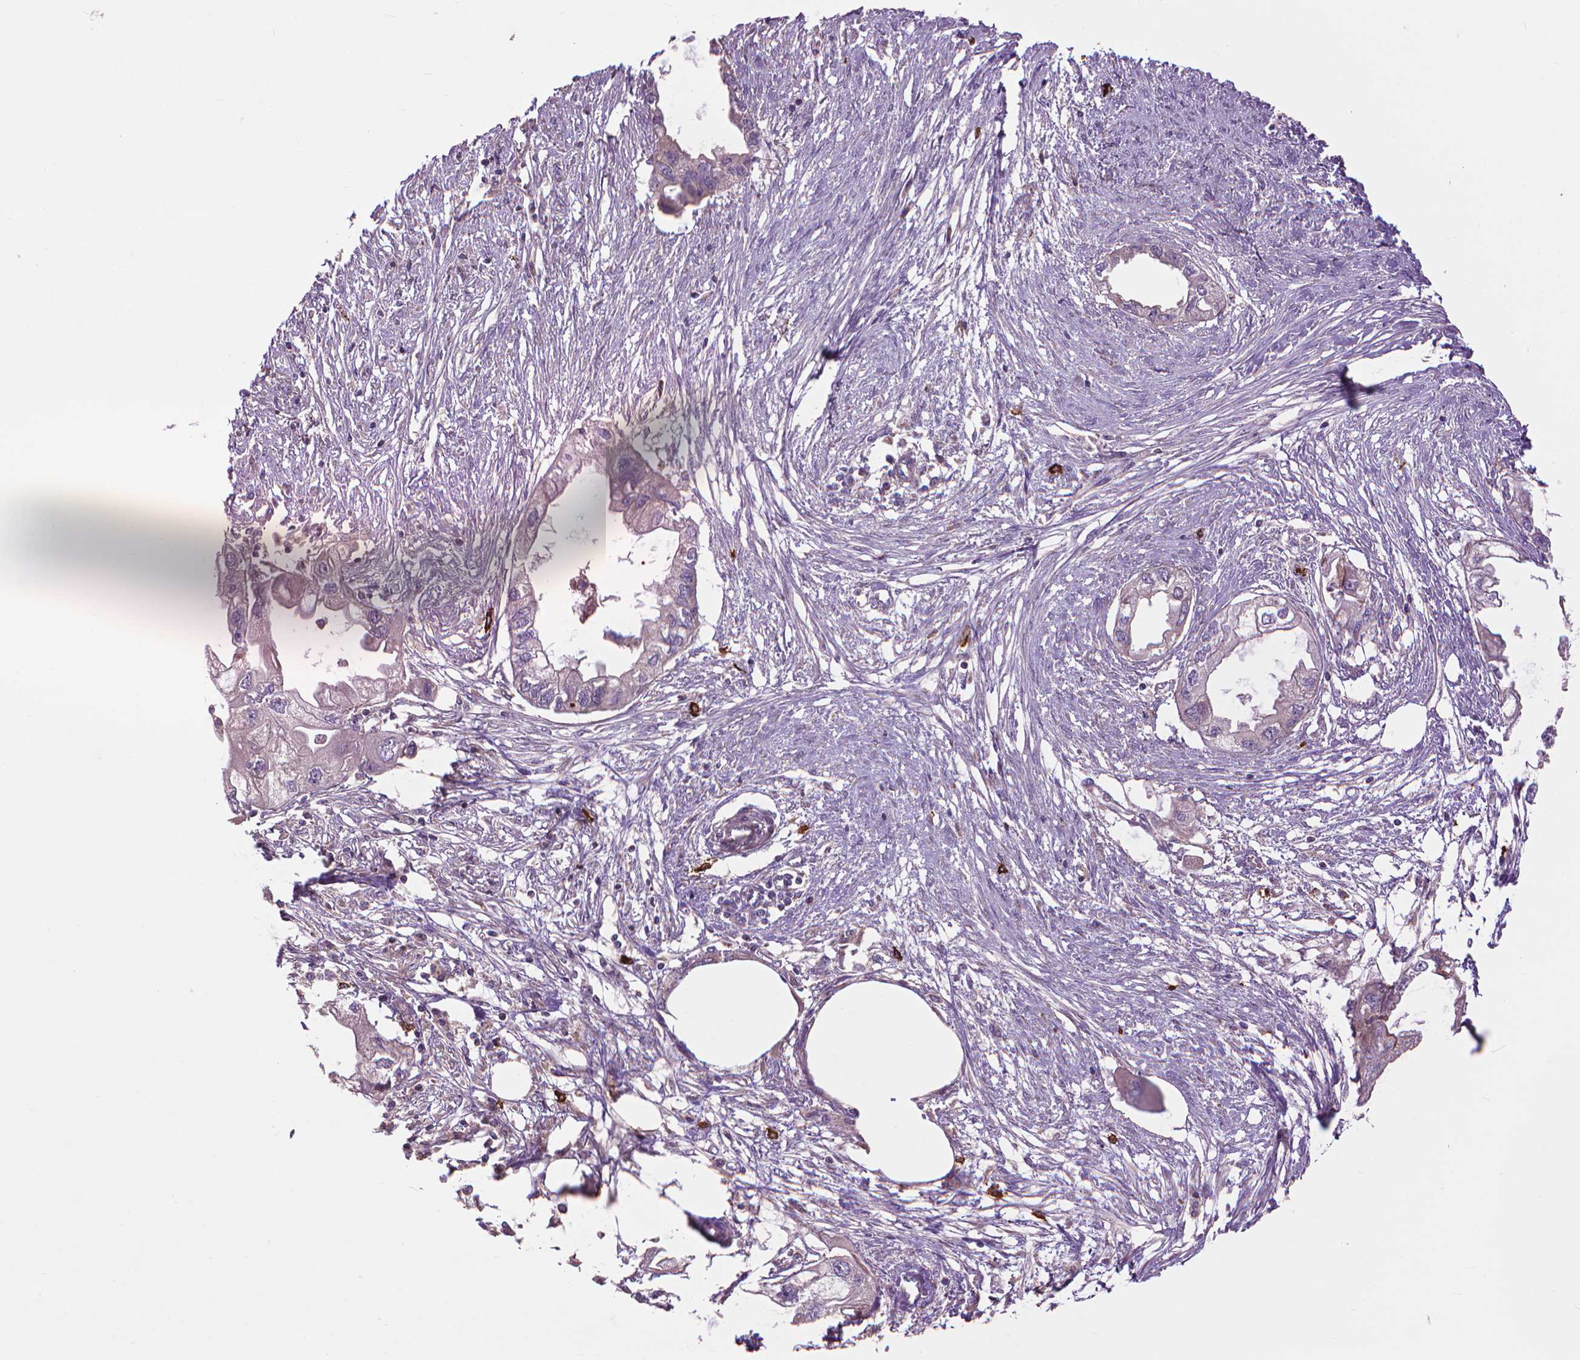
{"staining": {"intensity": "negative", "quantity": "none", "location": "none"}, "tissue": "endometrial cancer", "cell_type": "Tumor cells", "image_type": "cancer", "snomed": [{"axis": "morphology", "description": "Adenocarcinoma, NOS"}, {"axis": "morphology", "description": "Adenocarcinoma, metastatic, NOS"}, {"axis": "topography", "description": "Adipose tissue"}, {"axis": "topography", "description": "Endometrium"}], "caption": "IHC image of endometrial cancer stained for a protein (brown), which shows no staining in tumor cells. (DAB (3,3'-diaminobenzidine) immunohistochemistry (IHC), high magnification).", "gene": "MYH14", "patient": {"sex": "female", "age": 67}}